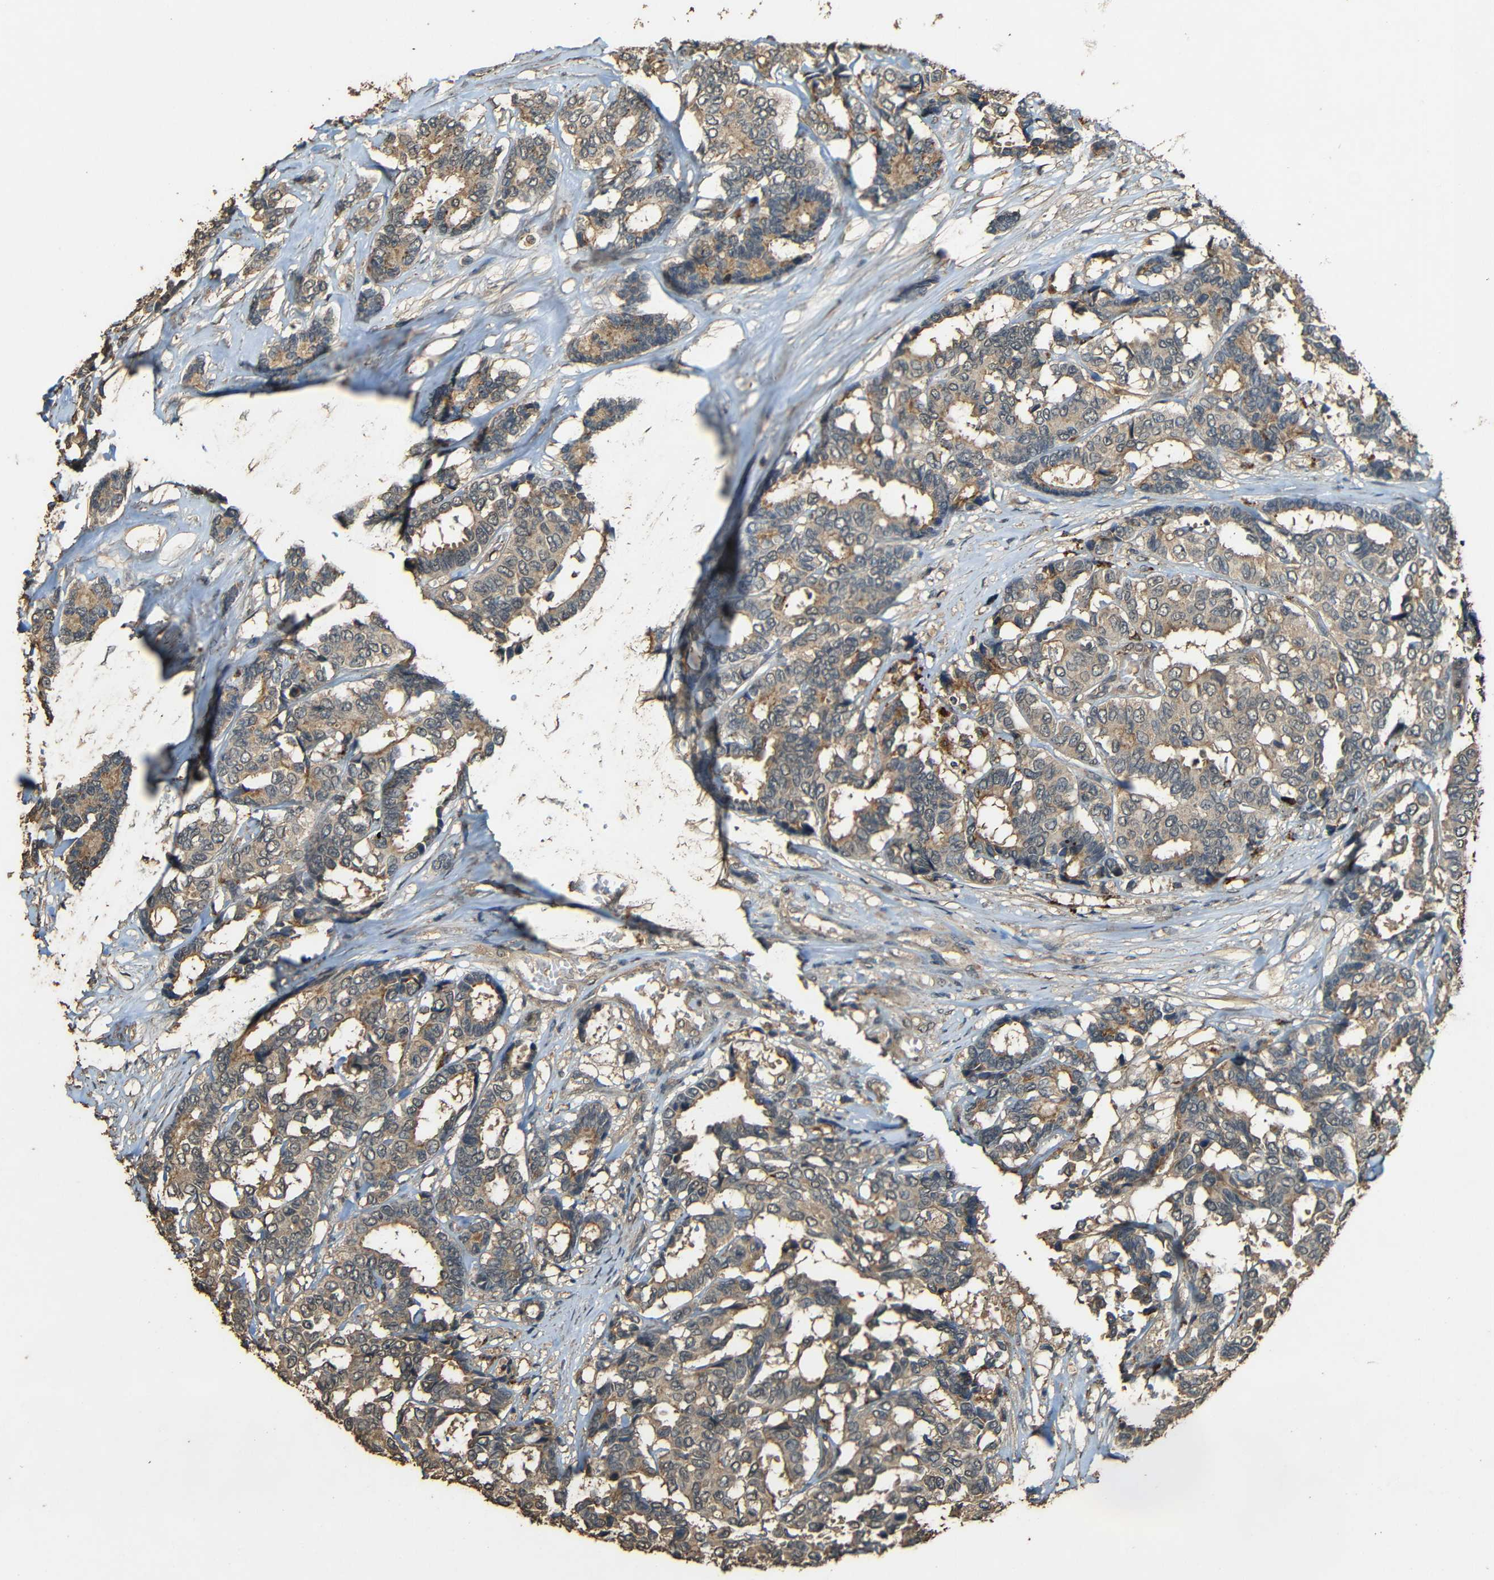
{"staining": {"intensity": "moderate", "quantity": ">75%", "location": "cytoplasmic/membranous"}, "tissue": "breast cancer", "cell_type": "Tumor cells", "image_type": "cancer", "snomed": [{"axis": "morphology", "description": "Duct carcinoma"}, {"axis": "topography", "description": "Breast"}], "caption": "IHC of invasive ductal carcinoma (breast) shows medium levels of moderate cytoplasmic/membranous staining in approximately >75% of tumor cells.", "gene": "PDE5A", "patient": {"sex": "female", "age": 87}}